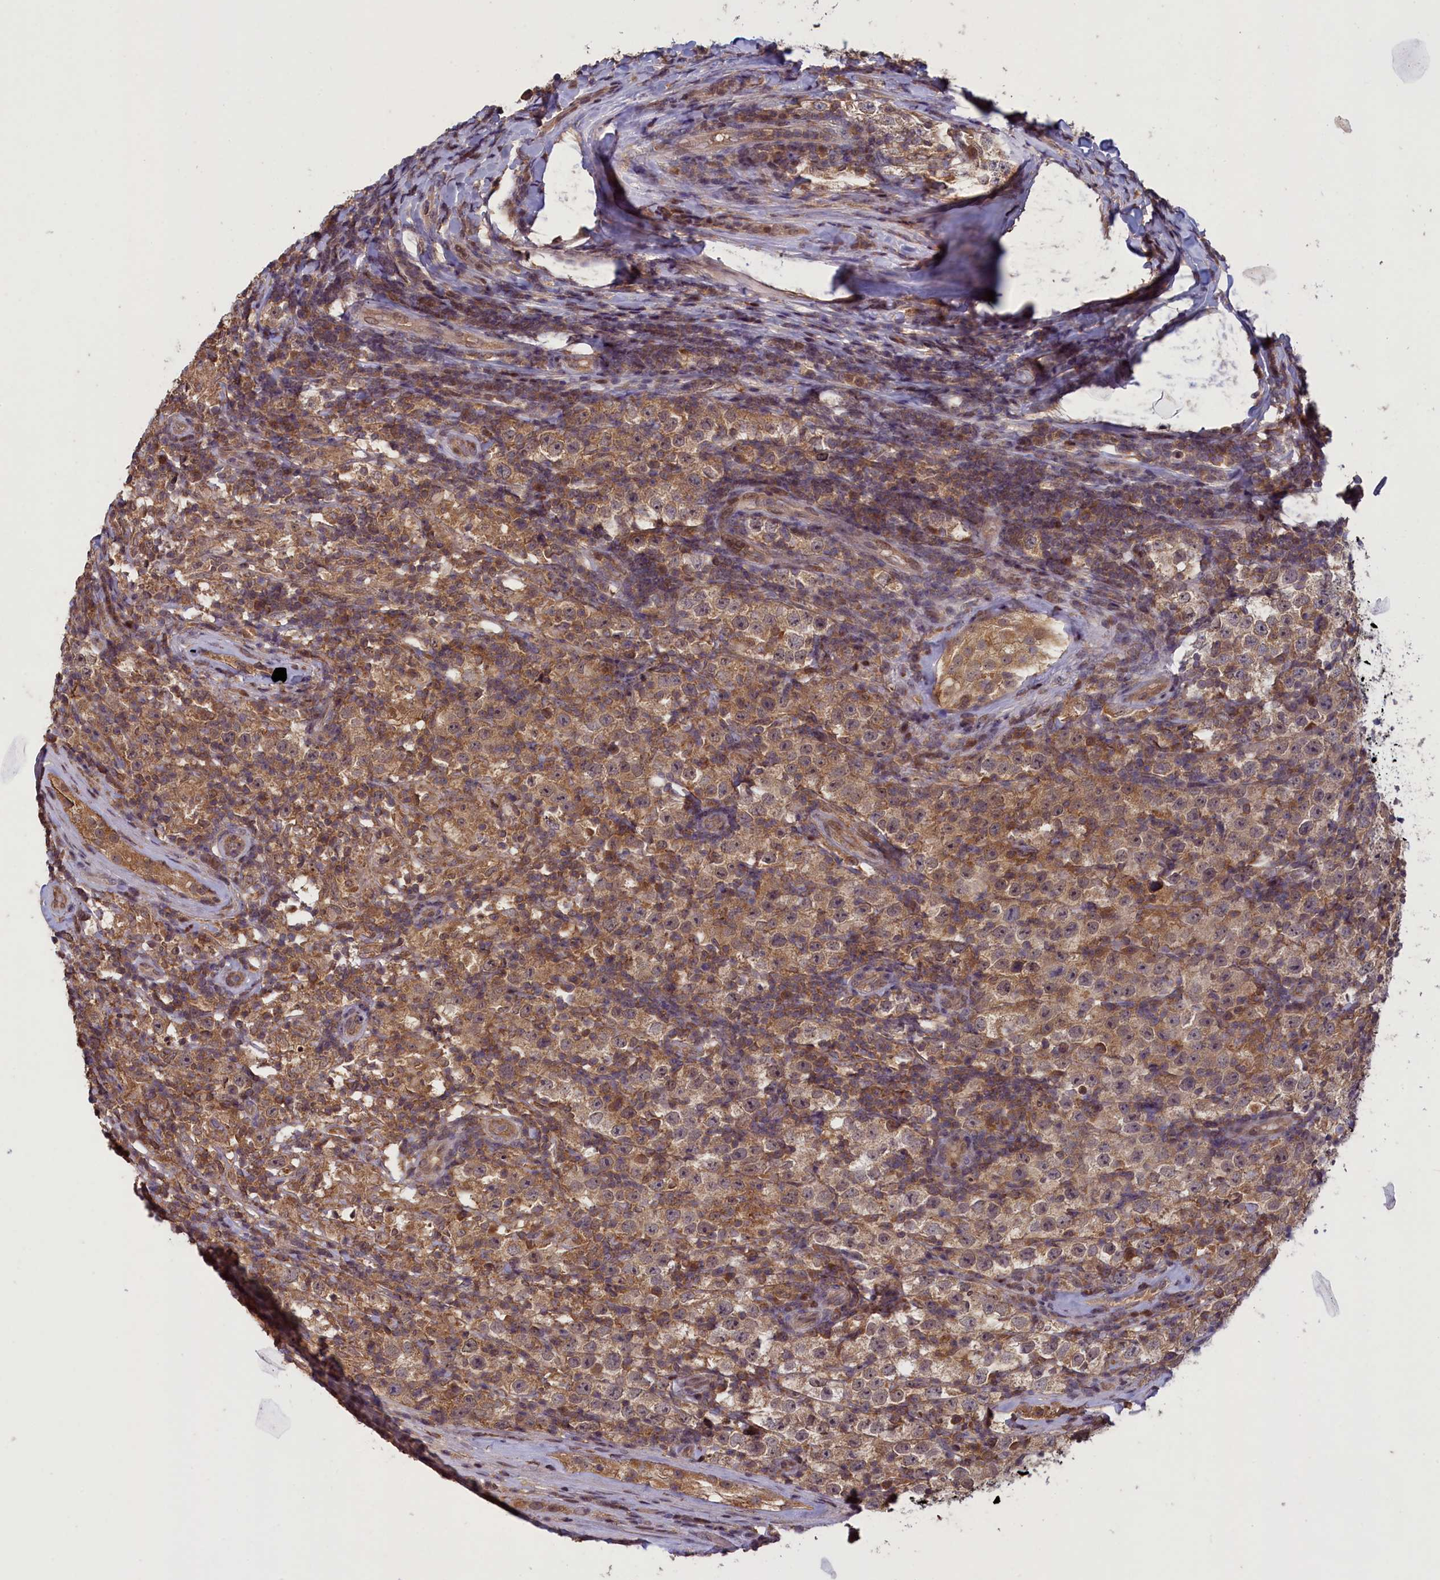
{"staining": {"intensity": "moderate", "quantity": ">75%", "location": "cytoplasmic/membranous"}, "tissue": "testis cancer", "cell_type": "Tumor cells", "image_type": "cancer", "snomed": [{"axis": "morphology", "description": "Normal tissue, NOS"}, {"axis": "morphology", "description": "Urothelial carcinoma, High grade"}, {"axis": "morphology", "description": "Seminoma, NOS"}, {"axis": "morphology", "description": "Carcinoma, Embryonal, NOS"}, {"axis": "topography", "description": "Urinary bladder"}, {"axis": "topography", "description": "Testis"}], "caption": "Protein expression analysis of testis cancer (seminoma) exhibits moderate cytoplasmic/membranous expression in about >75% of tumor cells. (brown staining indicates protein expression, while blue staining denotes nuclei).", "gene": "NUBP1", "patient": {"sex": "male", "age": 41}}